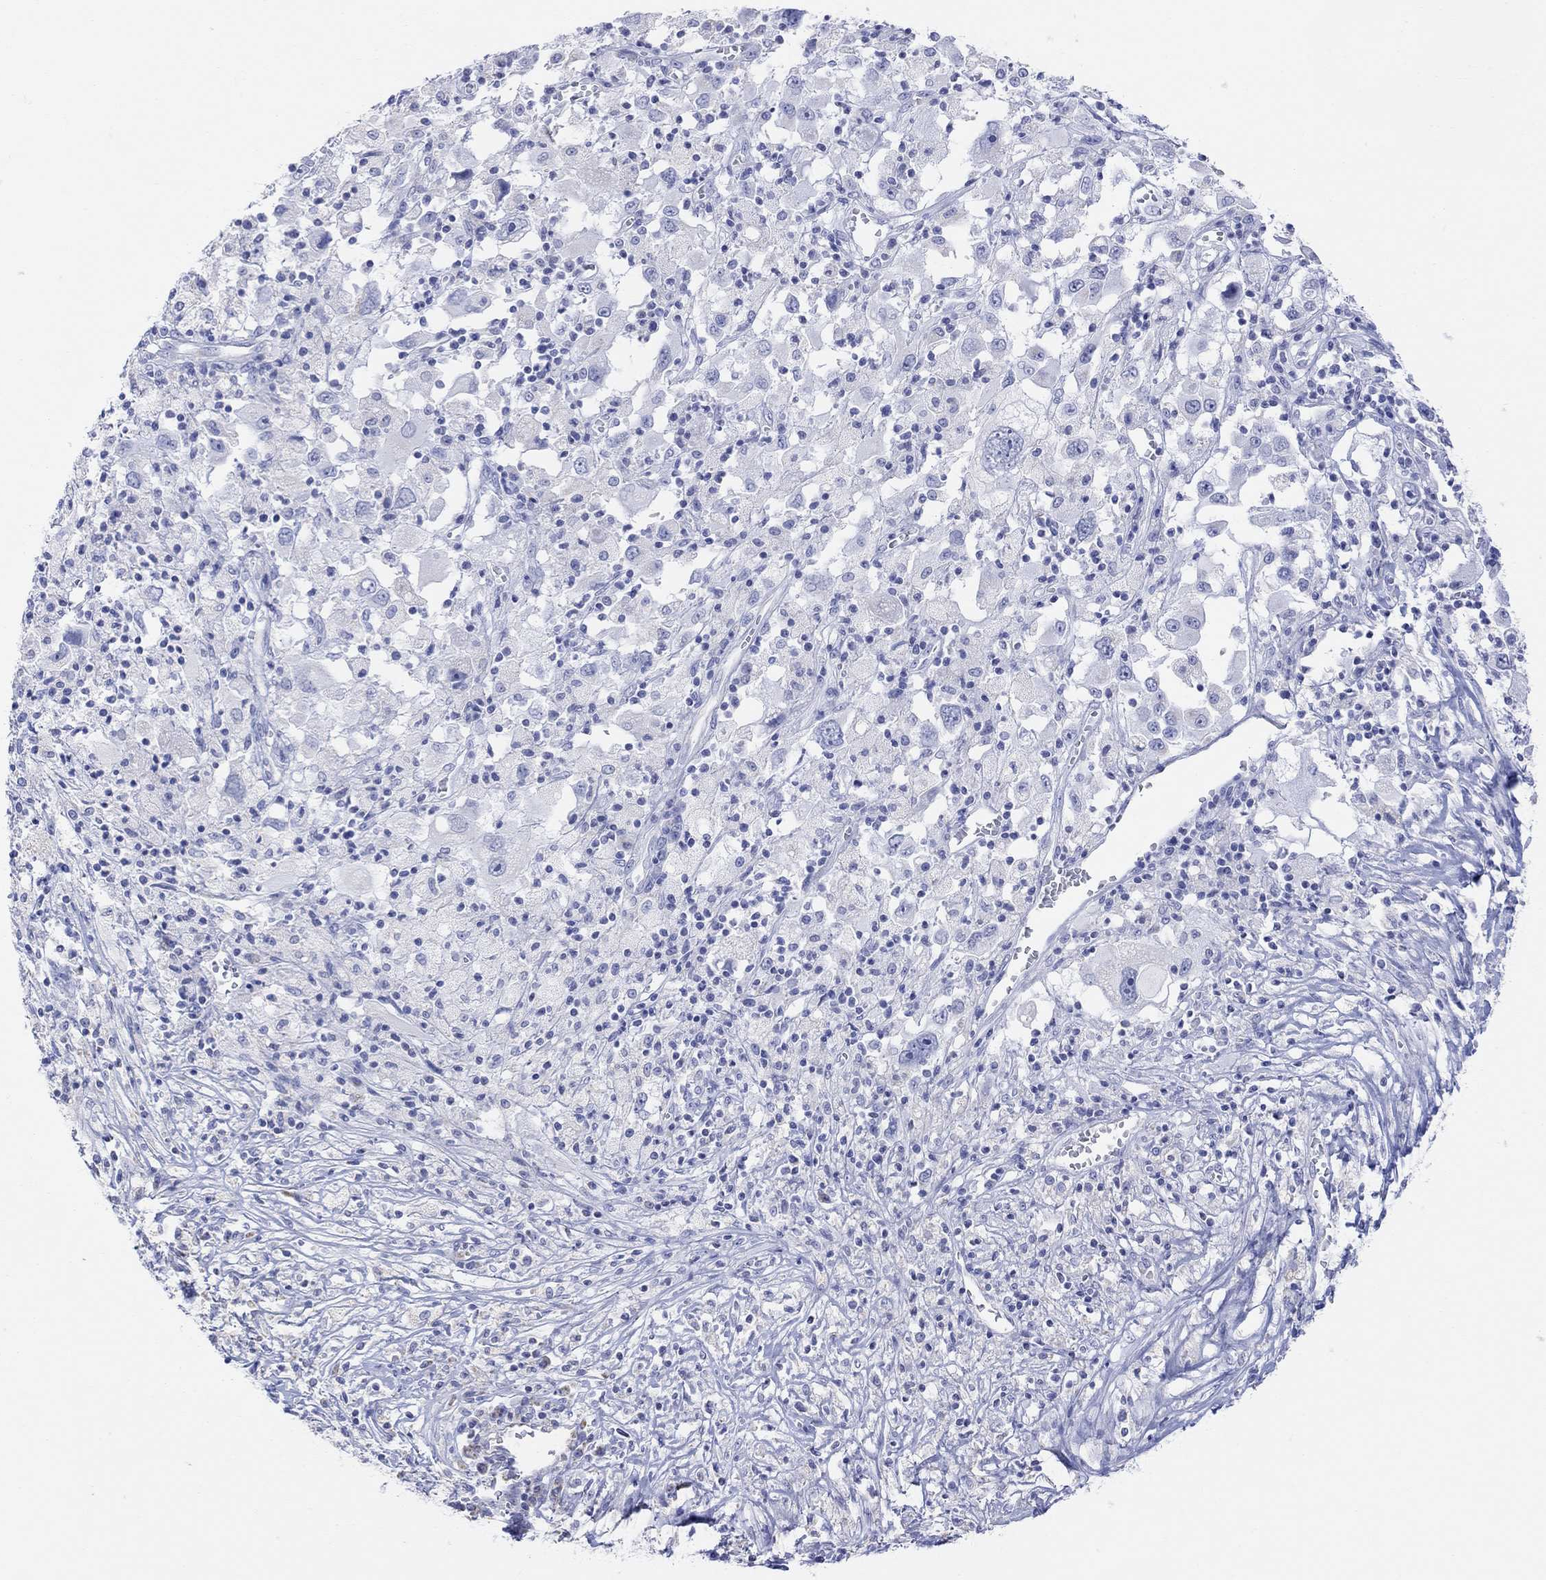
{"staining": {"intensity": "negative", "quantity": "none", "location": "none"}, "tissue": "melanoma", "cell_type": "Tumor cells", "image_type": "cancer", "snomed": [{"axis": "morphology", "description": "Malignant melanoma, Metastatic site"}, {"axis": "topography", "description": "Soft tissue"}], "caption": "Immunohistochemistry micrograph of malignant melanoma (metastatic site) stained for a protein (brown), which shows no staining in tumor cells.", "gene": "SYT12", "patient": {"sex": "male", "age": 50}}